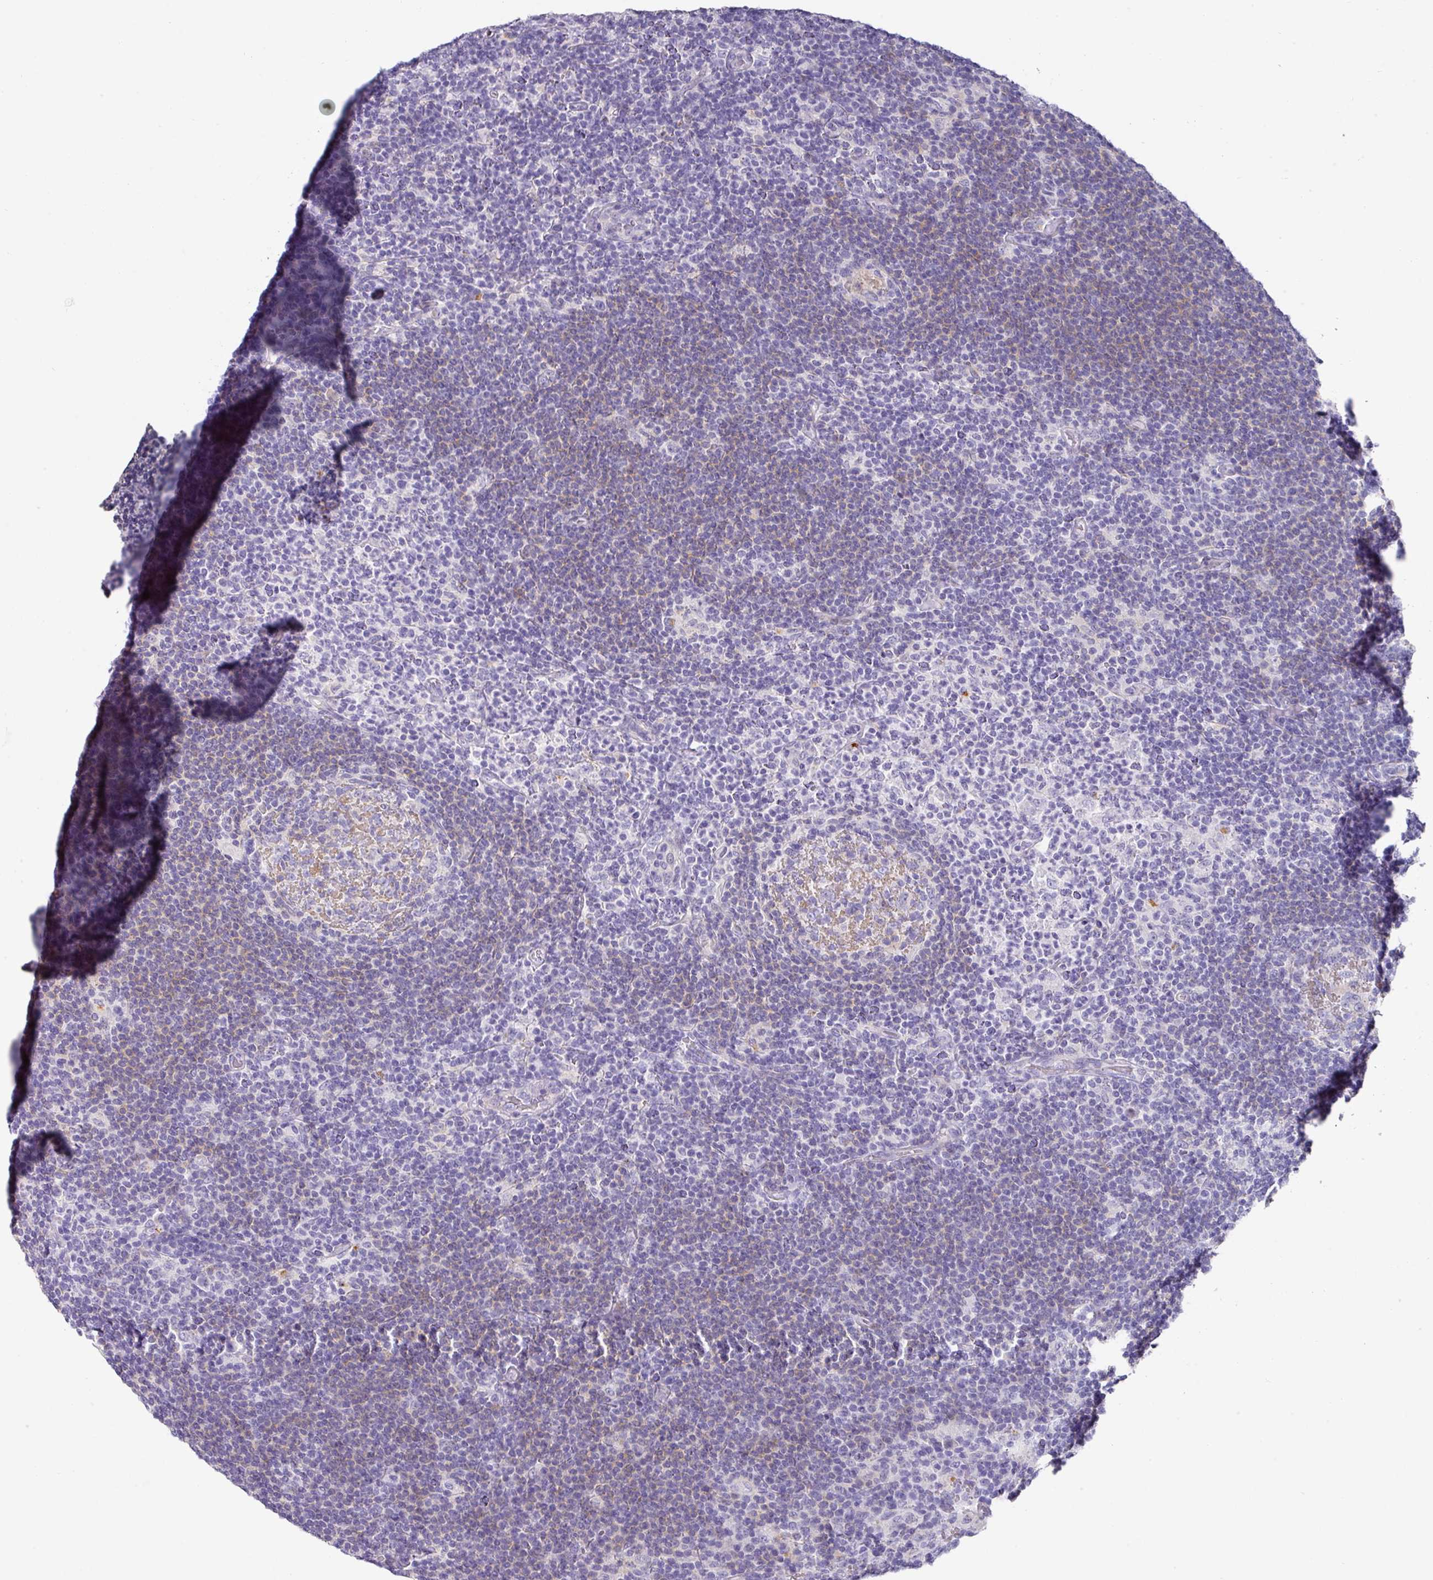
{"staining": {"intensity": "negative", "quantity": "none", "location": "none"}, "tissue": "lymphoma", "cell_type": "Tumor cells", "image_type": "cancer", "snomed": [{"axis": "morphology", "description": "Hodgkin's disease, NOS"}, {"axis": "topography", "description": "Lymph node"}], "caption": "A high-resolution histopathology image shows immunohistochemistry (IHC) staining of Hodgkin's disease, which exhibits no significant positivity in tumor cells.", "gene": "ANKRD29", "patient": {"sex": "female", "age": 57}}